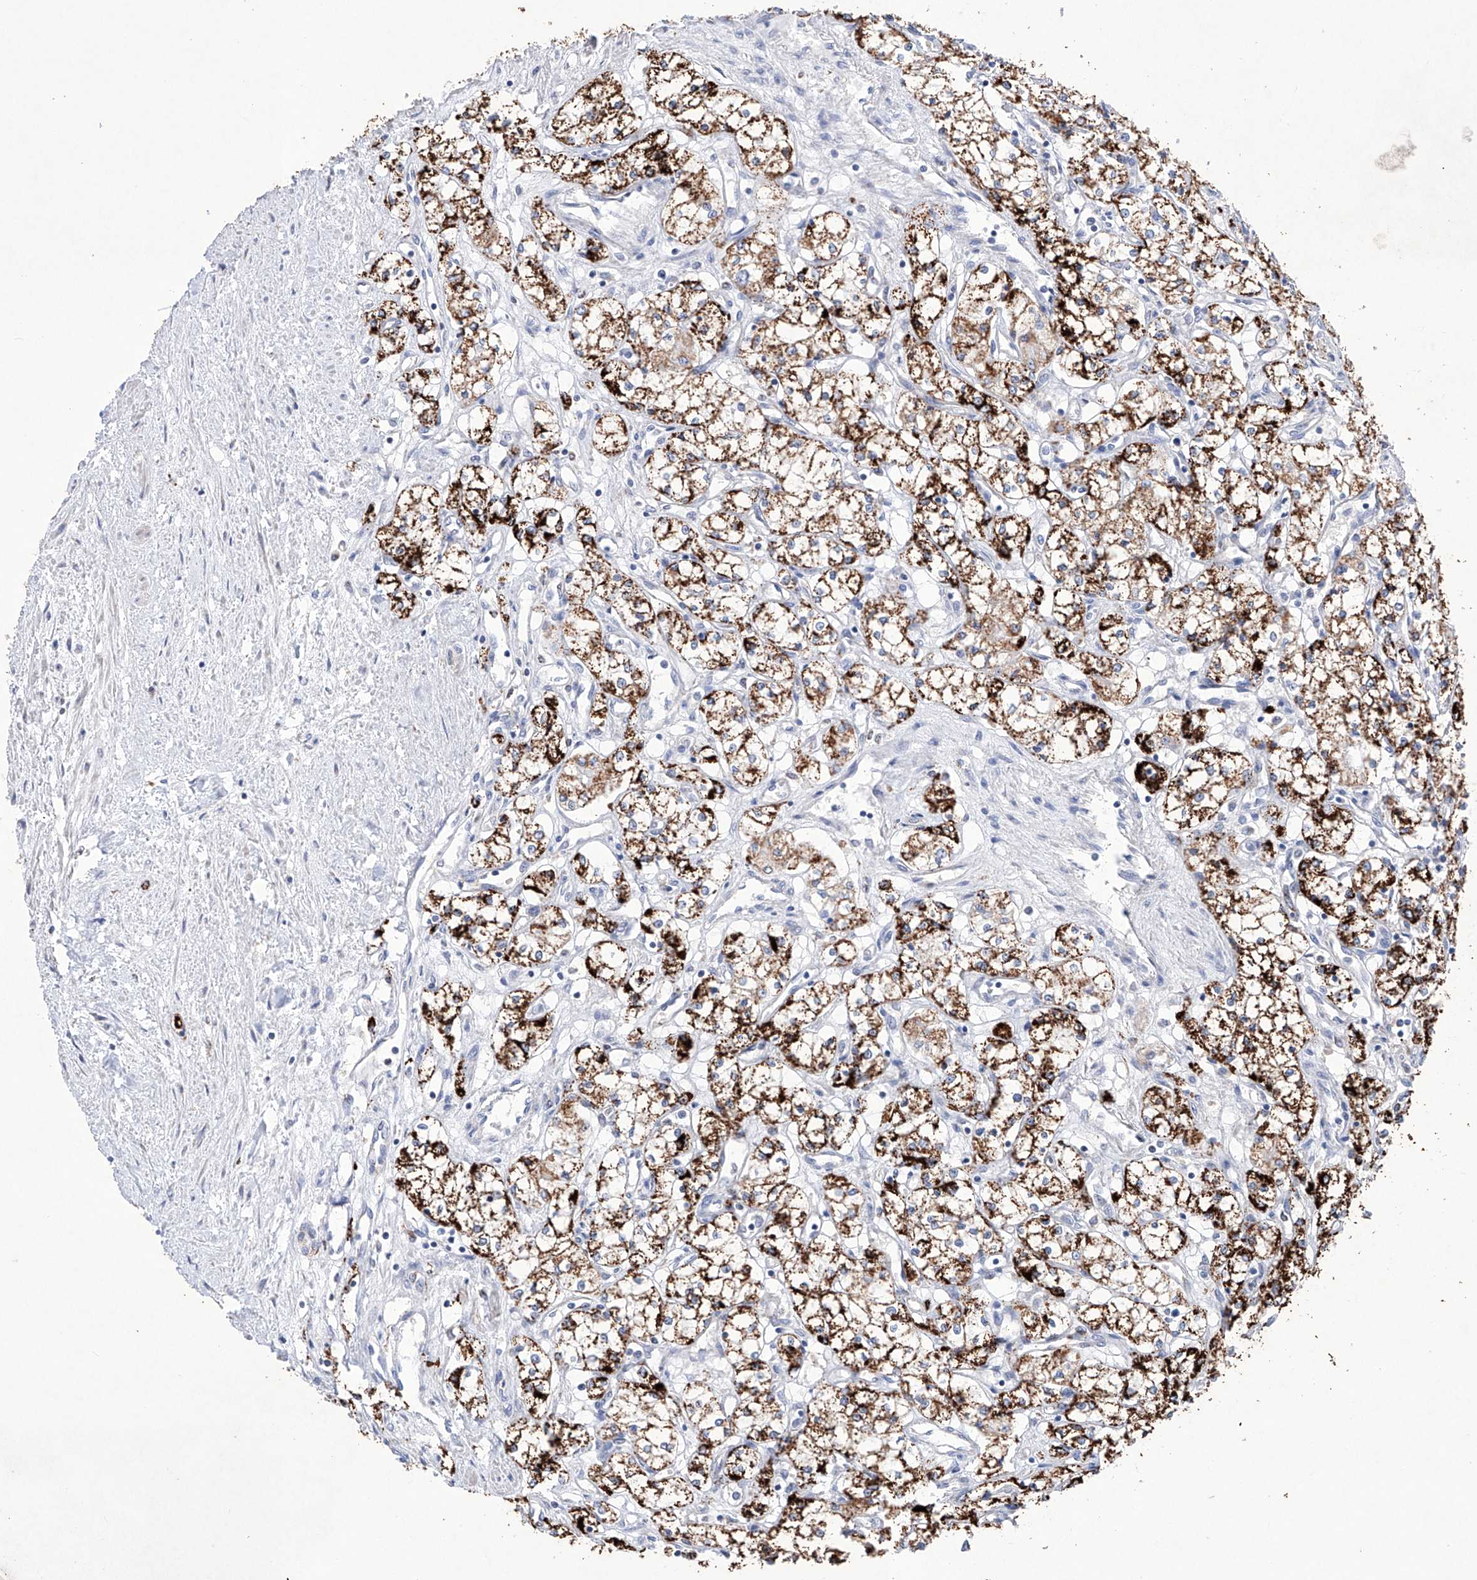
{"staining": {"intensity": "strong", "quantity": ">75%", "location": "cytoplasmic/membranous"}, "tissue": "renal cancer", "cell_type": "Tumor cells", "image_type": "cancer", "snomed": [{"axis": "morphology", "description": "Adenocarcinoma, NOS"}, {"axis": "topography", "description": "Kidney"}], "caption": "Immunohistochemistry (IHC) (DAB (3,3'-diaminobenzidine)) staining of renal cancer (adenocarcinoma) displays strong cytoplasmic/membranous protein staining in approximately >75% of tumor cells.", "gene": "NRROS", "patient": {"sex": "male", "age": 59}}